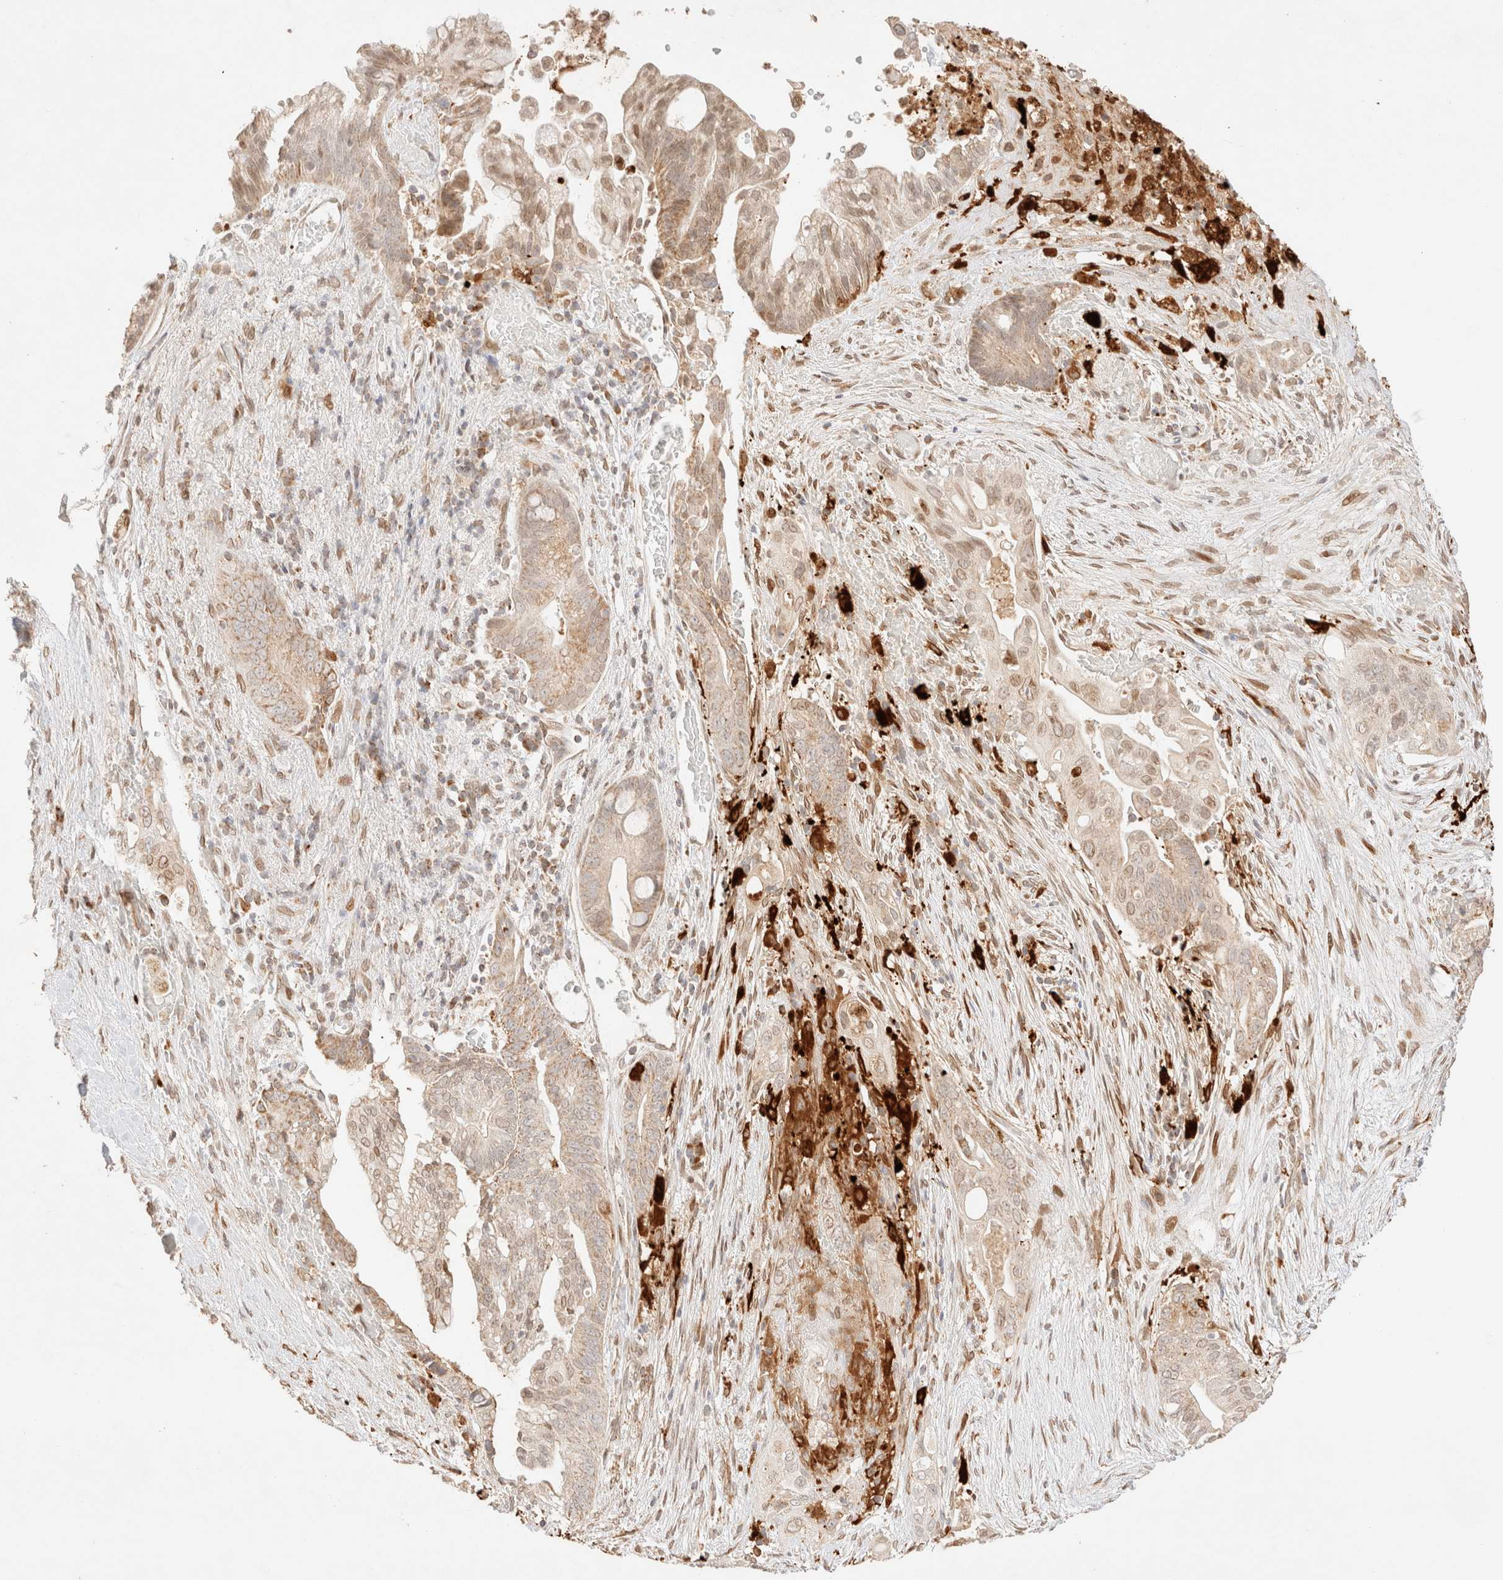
{"staining": {"intensity": "weak", "quantity": "<25%", "location": "cytoplasmic/membranous"}, "tissue": "pancreatic cancer", "cell_type": "Tumor cells", "image_type": "cancer", "snomed": [{"axis": "morphology", "description": "Adenocarcinoma, NOS"}, {"axis": "topography", "description": "Pancreas"}], "caption": "An image of pancreatic adenocarcinoma stained for a protein reveals no brown staining in tumor cells.", "gene": "TACO1", "patient": {"sex": "male", "age": 53}}